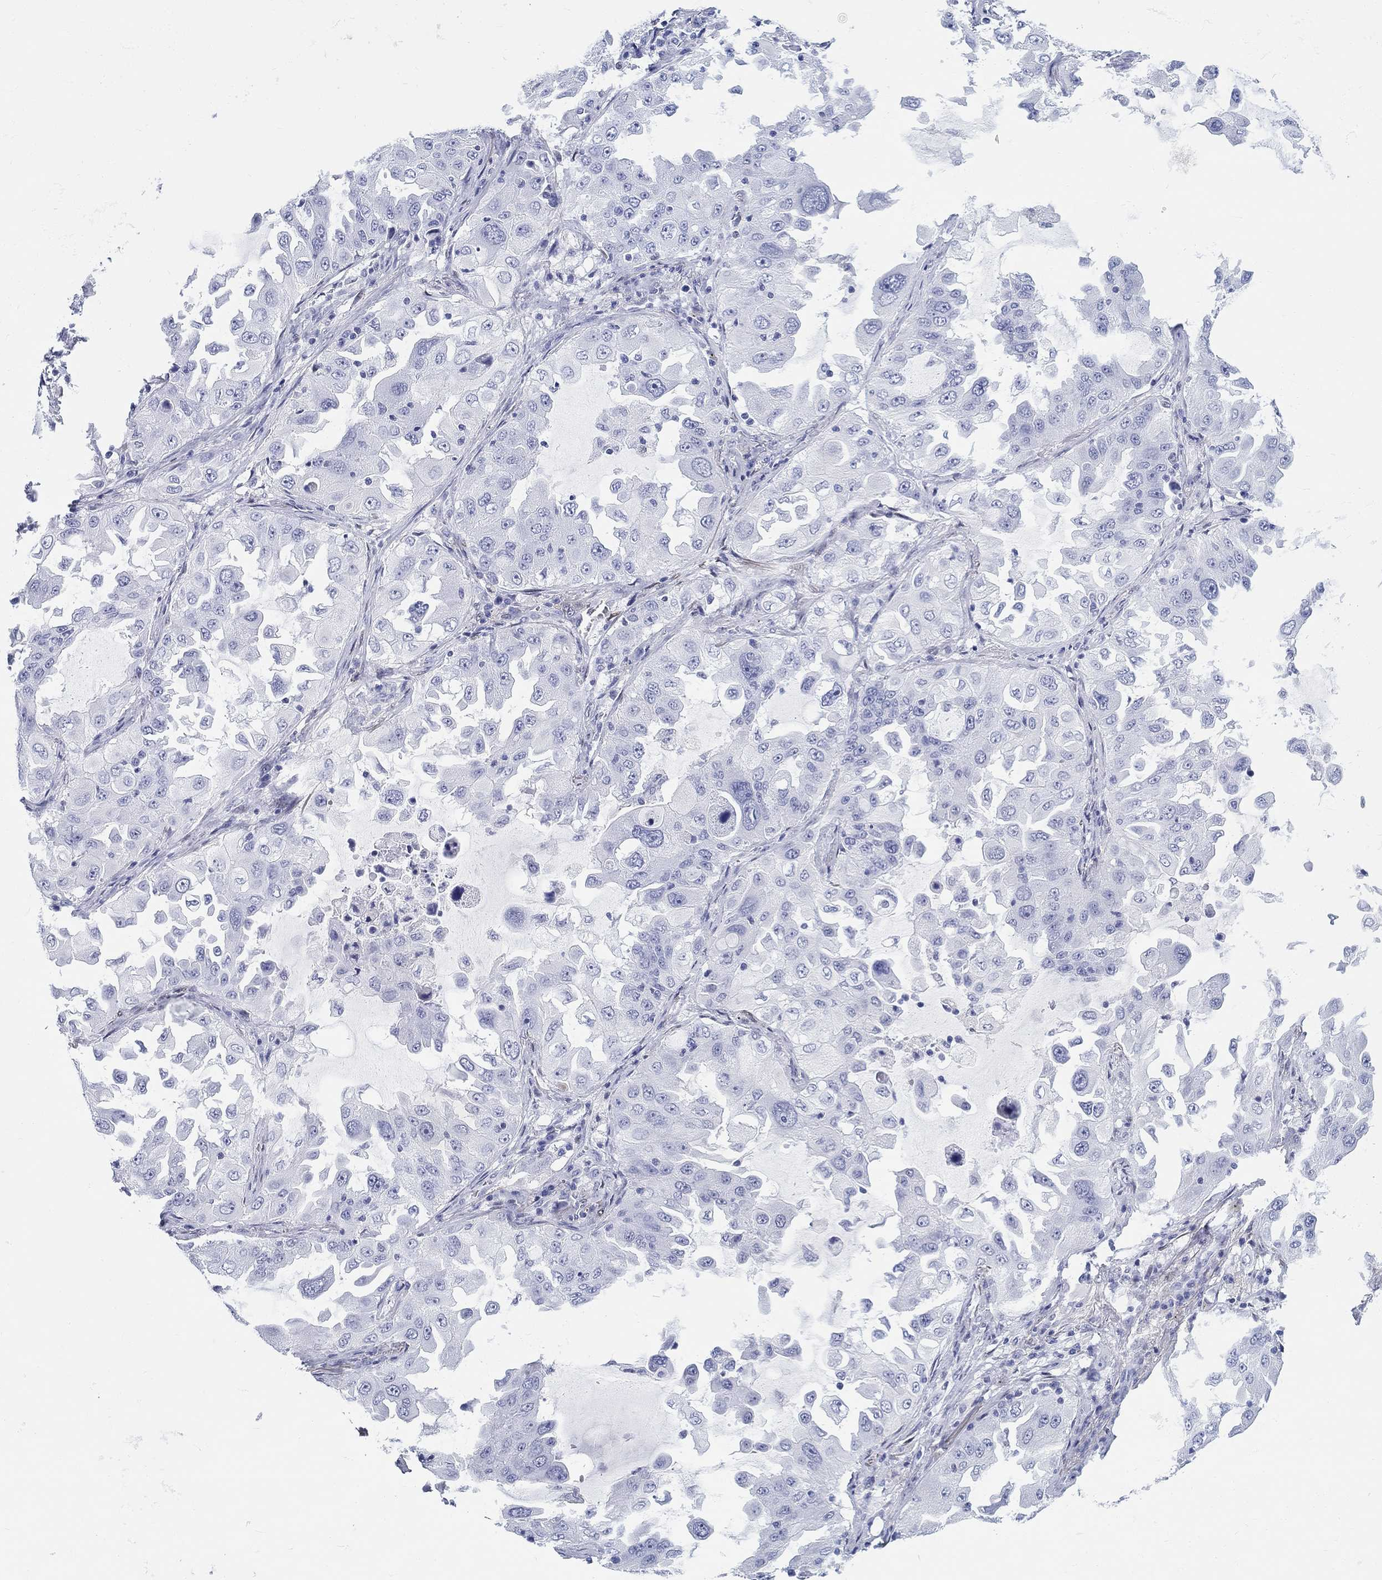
{"staining": {"intensity": "negative", "quantity": "none", "location": "none"}, "tissue": "lung cancer", "cell_type": "Tumor cells", "image_type": "cancer", "snomed": [{"axis": "morphology", "description": "Adenocarcinoma, NOS"}, {"axis": "topography", "description": "Lung"}], "caption": "Human lung cancer stained for a protein using immunohistochemistry shows no positivity in tumor cells.", "gene": "H1-1", "patient": {"sex": "female", "age": 61}}